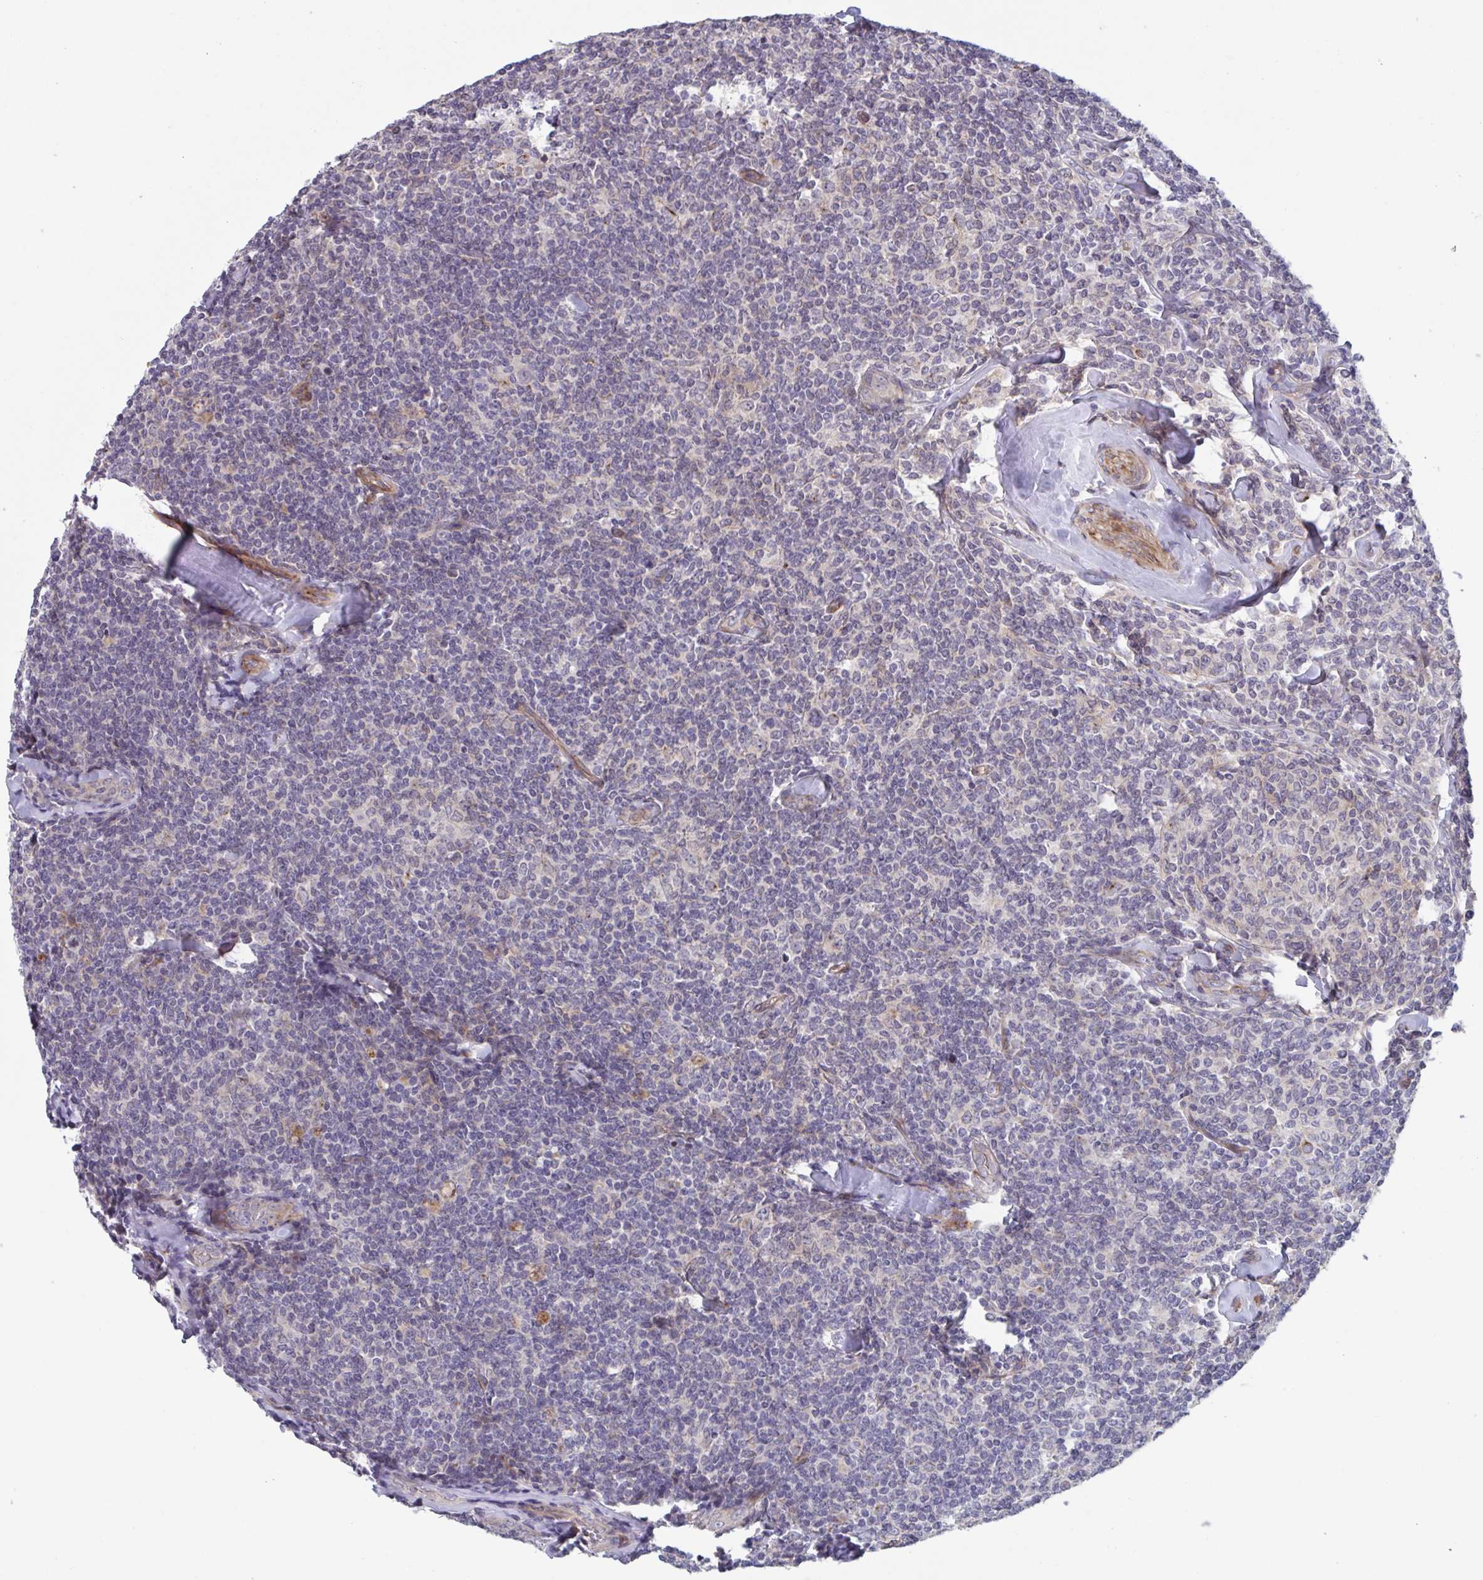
{"staining": {"intensity": "negative", "quantity": "none", "location": "none"}, "tissue": "lymphoma", "cell_type": "Tumor cells", "image_type": "cancer", "snomed": [{"axis": "morphology", "description": "Malignant lymphoma, non-Hodgkin's type, Low grade"}, {"axis": "topography", "description": "Lymph node"}], "caption": "High magnification brightfield microscopy of lymphoma stained with DAB (brown) and counterstained with hematoxylin (blue): tumor cells show no significant positivity.", "gene": "TNFSF10", "patient": {"sex": "female", "age": 56}}